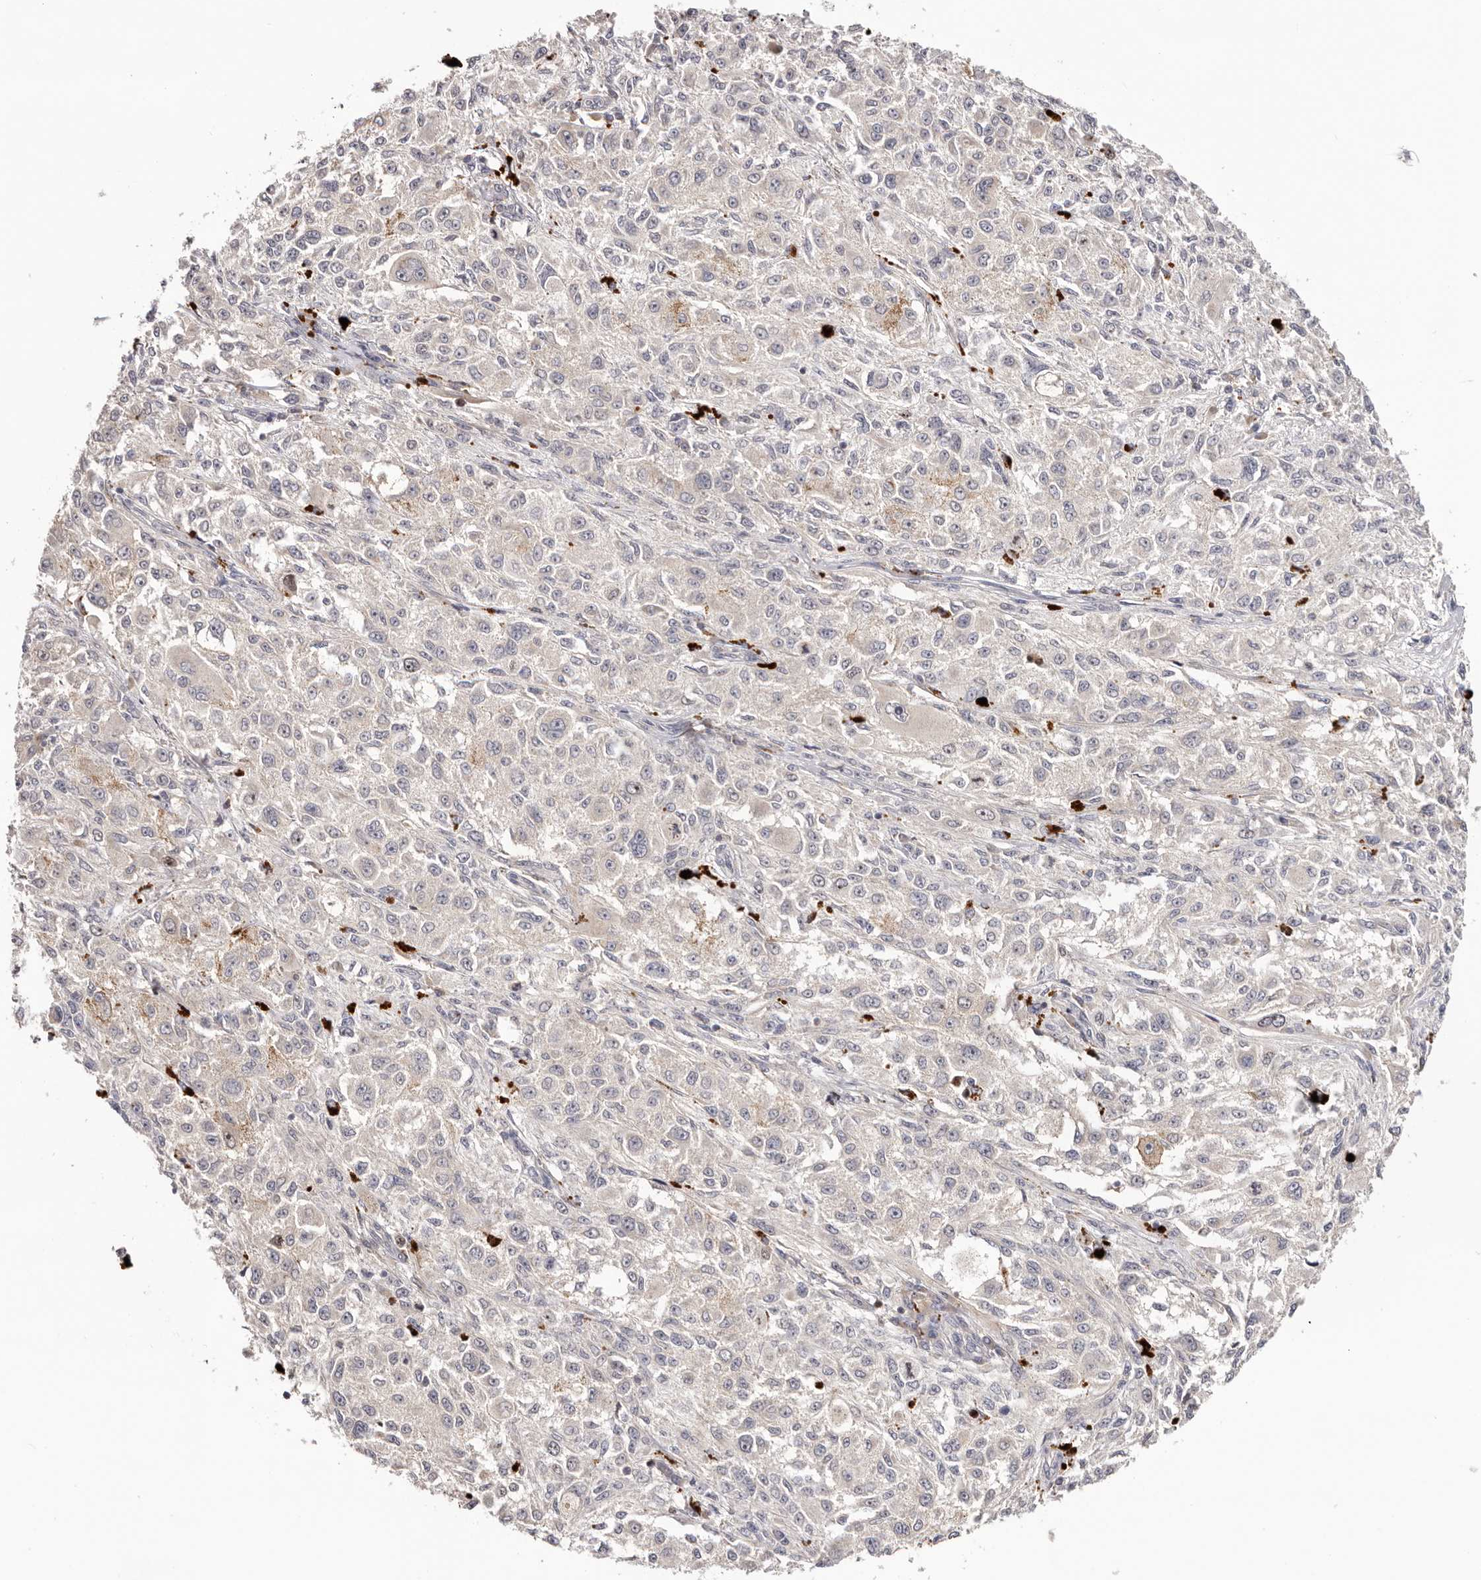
{"staining": {"intensity": "negative", "quantity": "none", "location": "none"}, "tissue": "melanoma", "cell_type": "Tumor cells", "image_type": "cancer", "snomed": [{"axis": "morphology", "description": "Necrosis, NOS"}, {"axis": "morphology", "description": "Malignant melanoma, NOS"}, {"axis": "topography", "description": "Skin"}], "caption": "Immunohistochemistry of malignant melanoma exhibits no positivity in tumor cells.", "gene": "CCDC190", "patient": {"sex": "female", "age": 87}}